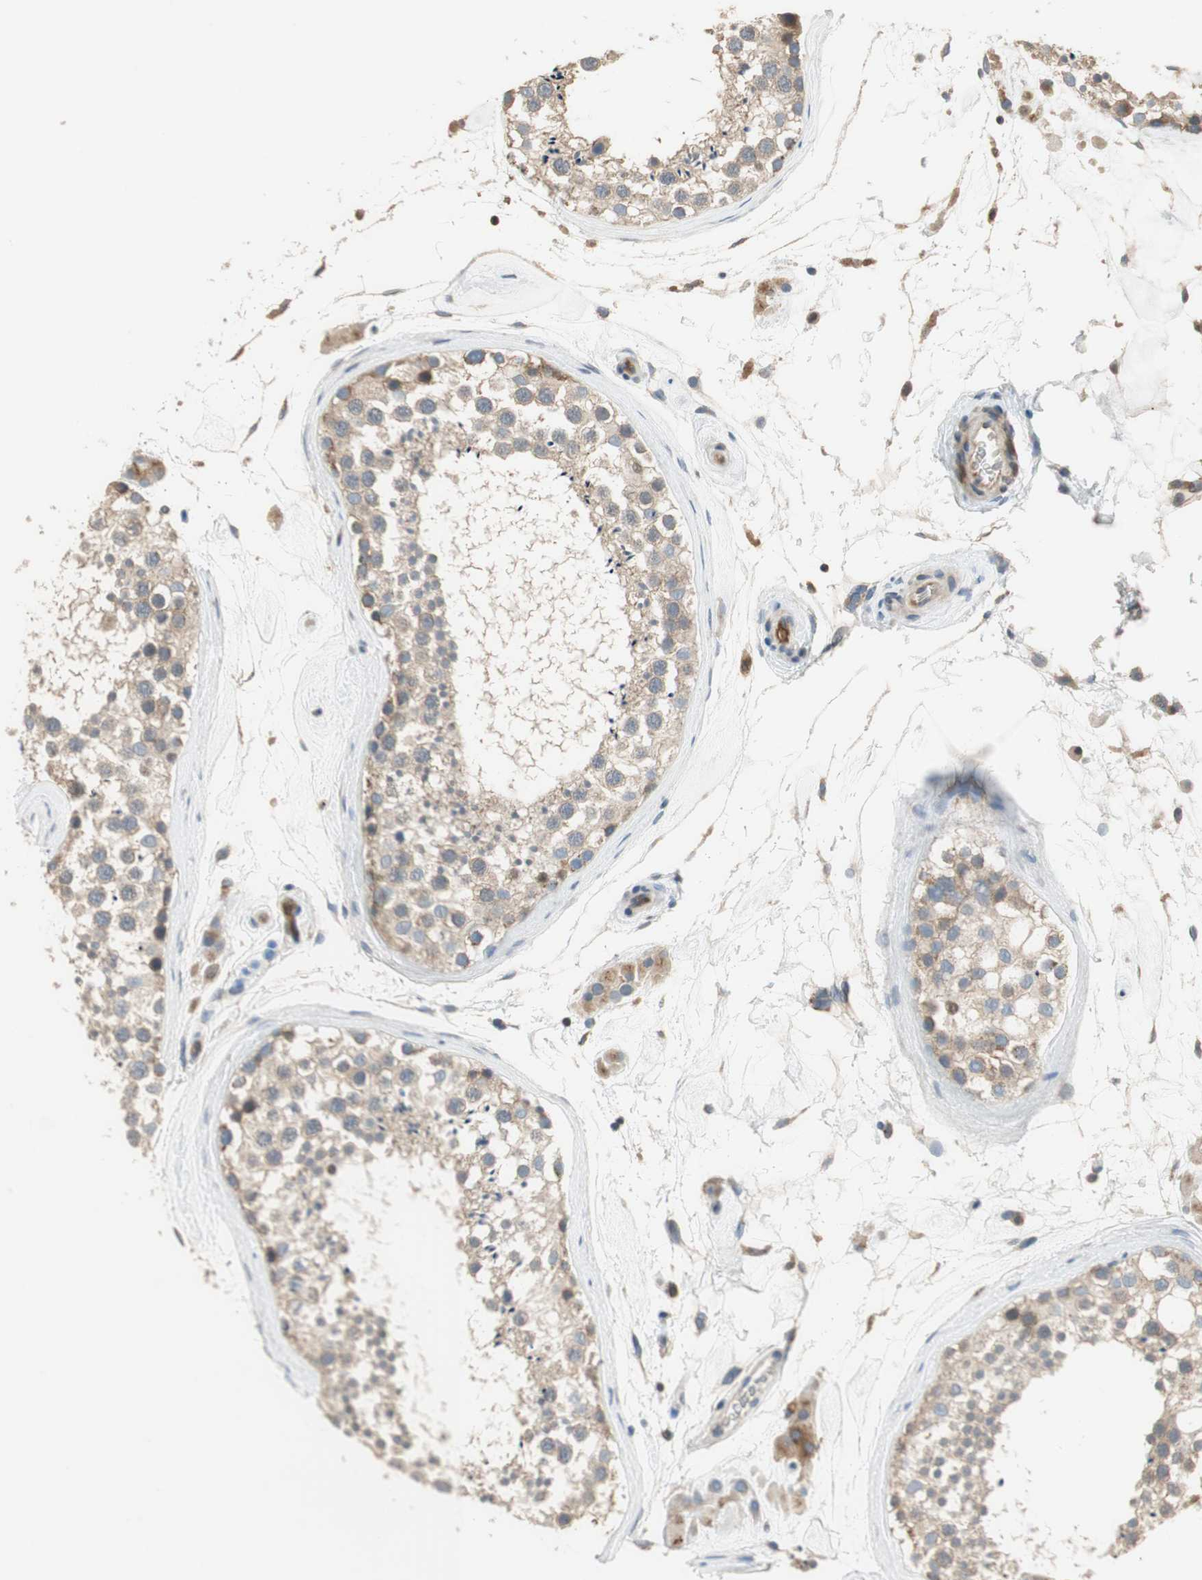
{"staining": {"intensity": "weak", "quantity": "25%-75%", "location": "cytoplasmic/membranous"}, "tissue": "testis", "cell_type": "Cells in seminiferous ducts", "image_type": "normal", "snomed": [{"axis": "morphology", "description": "Normal tissue, NOS"}, {"axis": "topography", "description": "Testis"}], "caption": "IHC staining of normal testis, which displays low levels of weak cytoplasmic/membranous staining in about 25%-75% of cells in seminiferous ducts indicating weak cytoplasmic/membranous protein positivity. The staining was performed using DAB (brown) for protein detection and nuclei were counterstained in hematoxylin (blue).", "gene": "ALPL", "patient": {"sex": "male", "age": 46}}